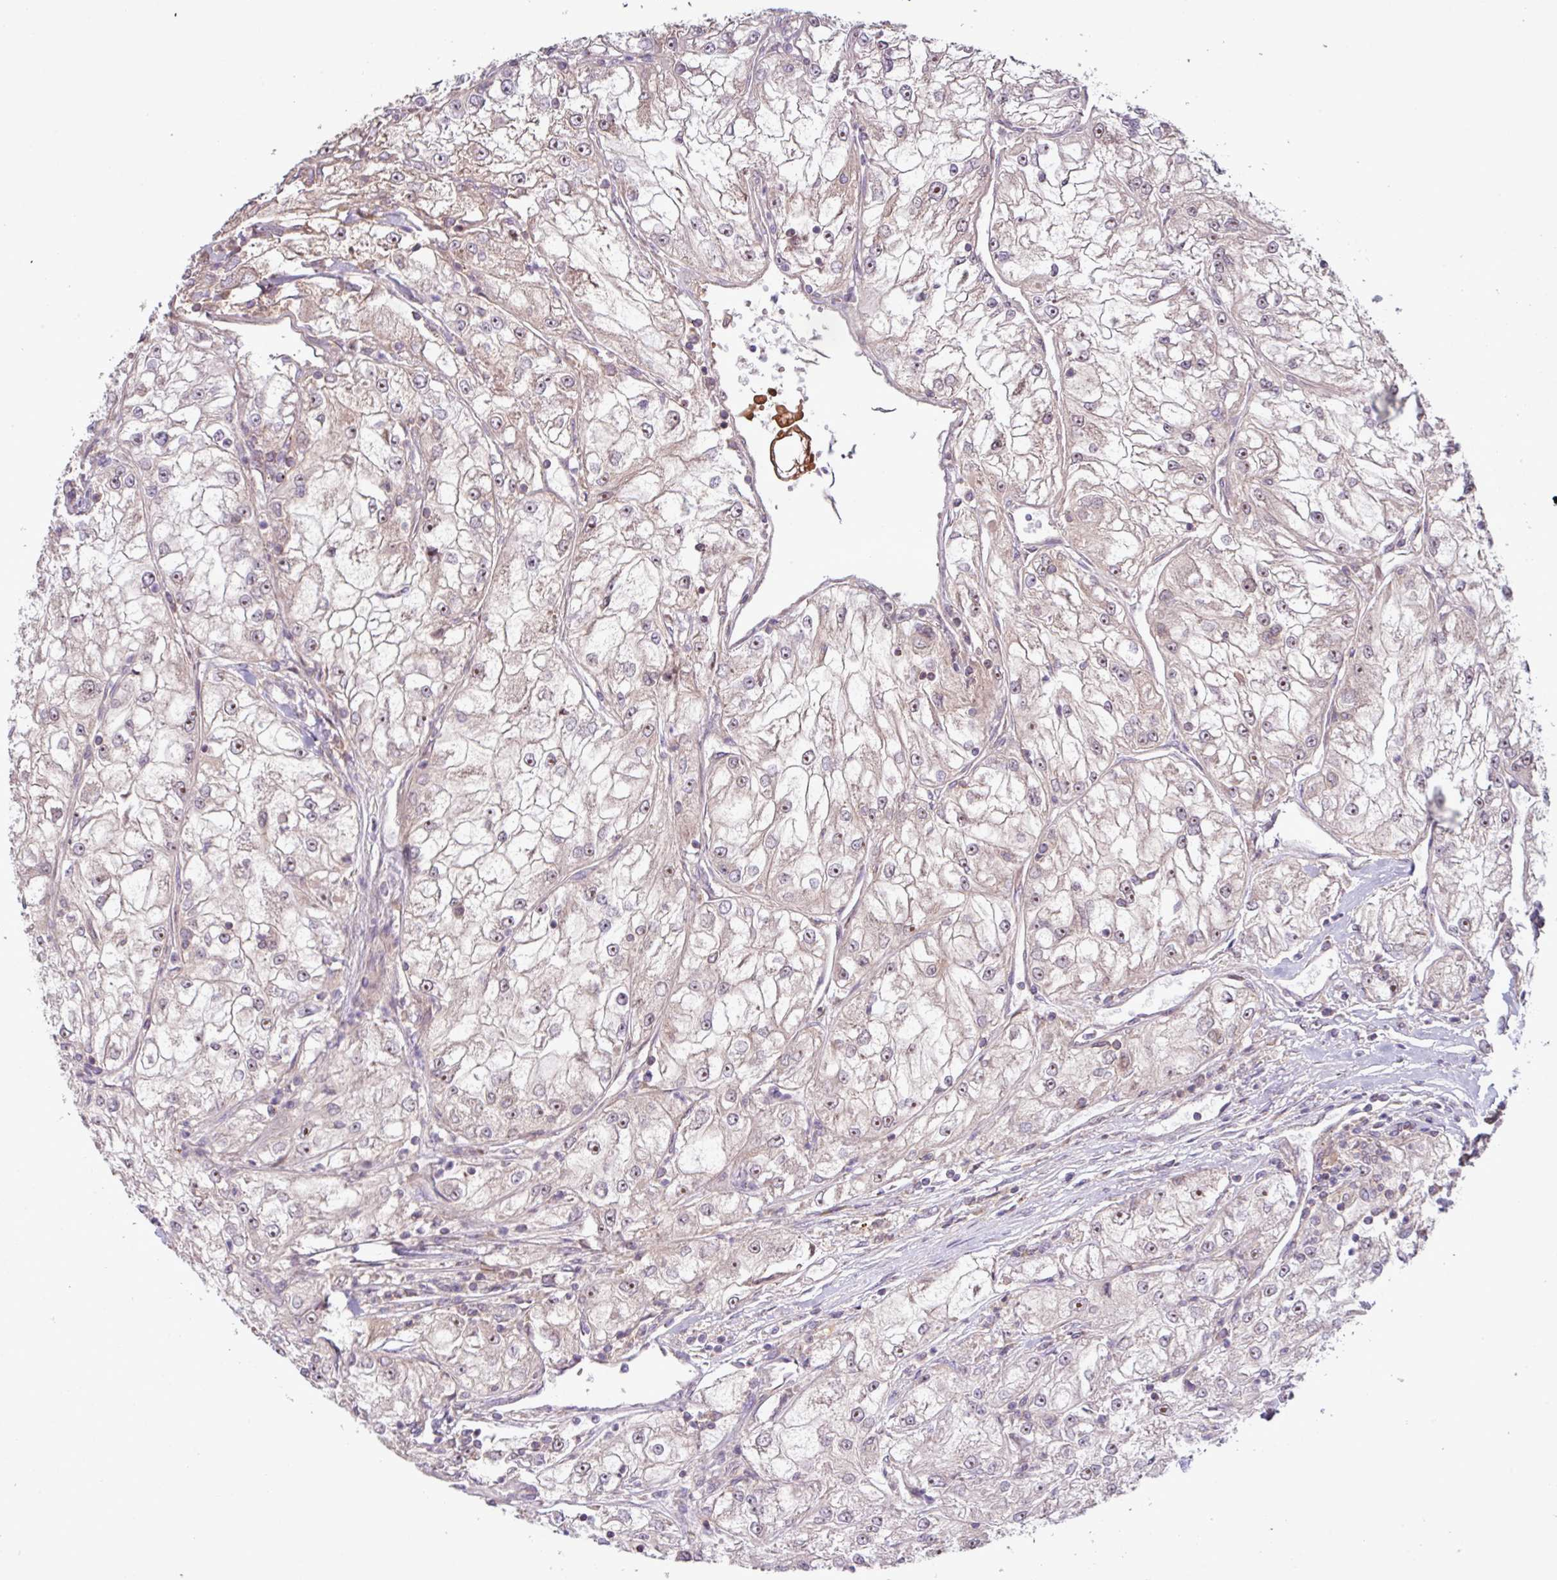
{"staining": {"intensity": "negative", "quantity": "none", "location": "none"}, "tissue": "renal cancer", "cell_type": "Tumor cells", "image_type": "cancer", "snomed": [{"axis": "morphology", "description": "Adenocarcinoma, NOS"}, {"axis": "topography", "description": "Kidney"}], "caption": "An image of renal cancer stained for a protein displays no brown staining in tumor cells.", "gene": "TNFSF12", "patient": {"sex": "female", "age": 72}}